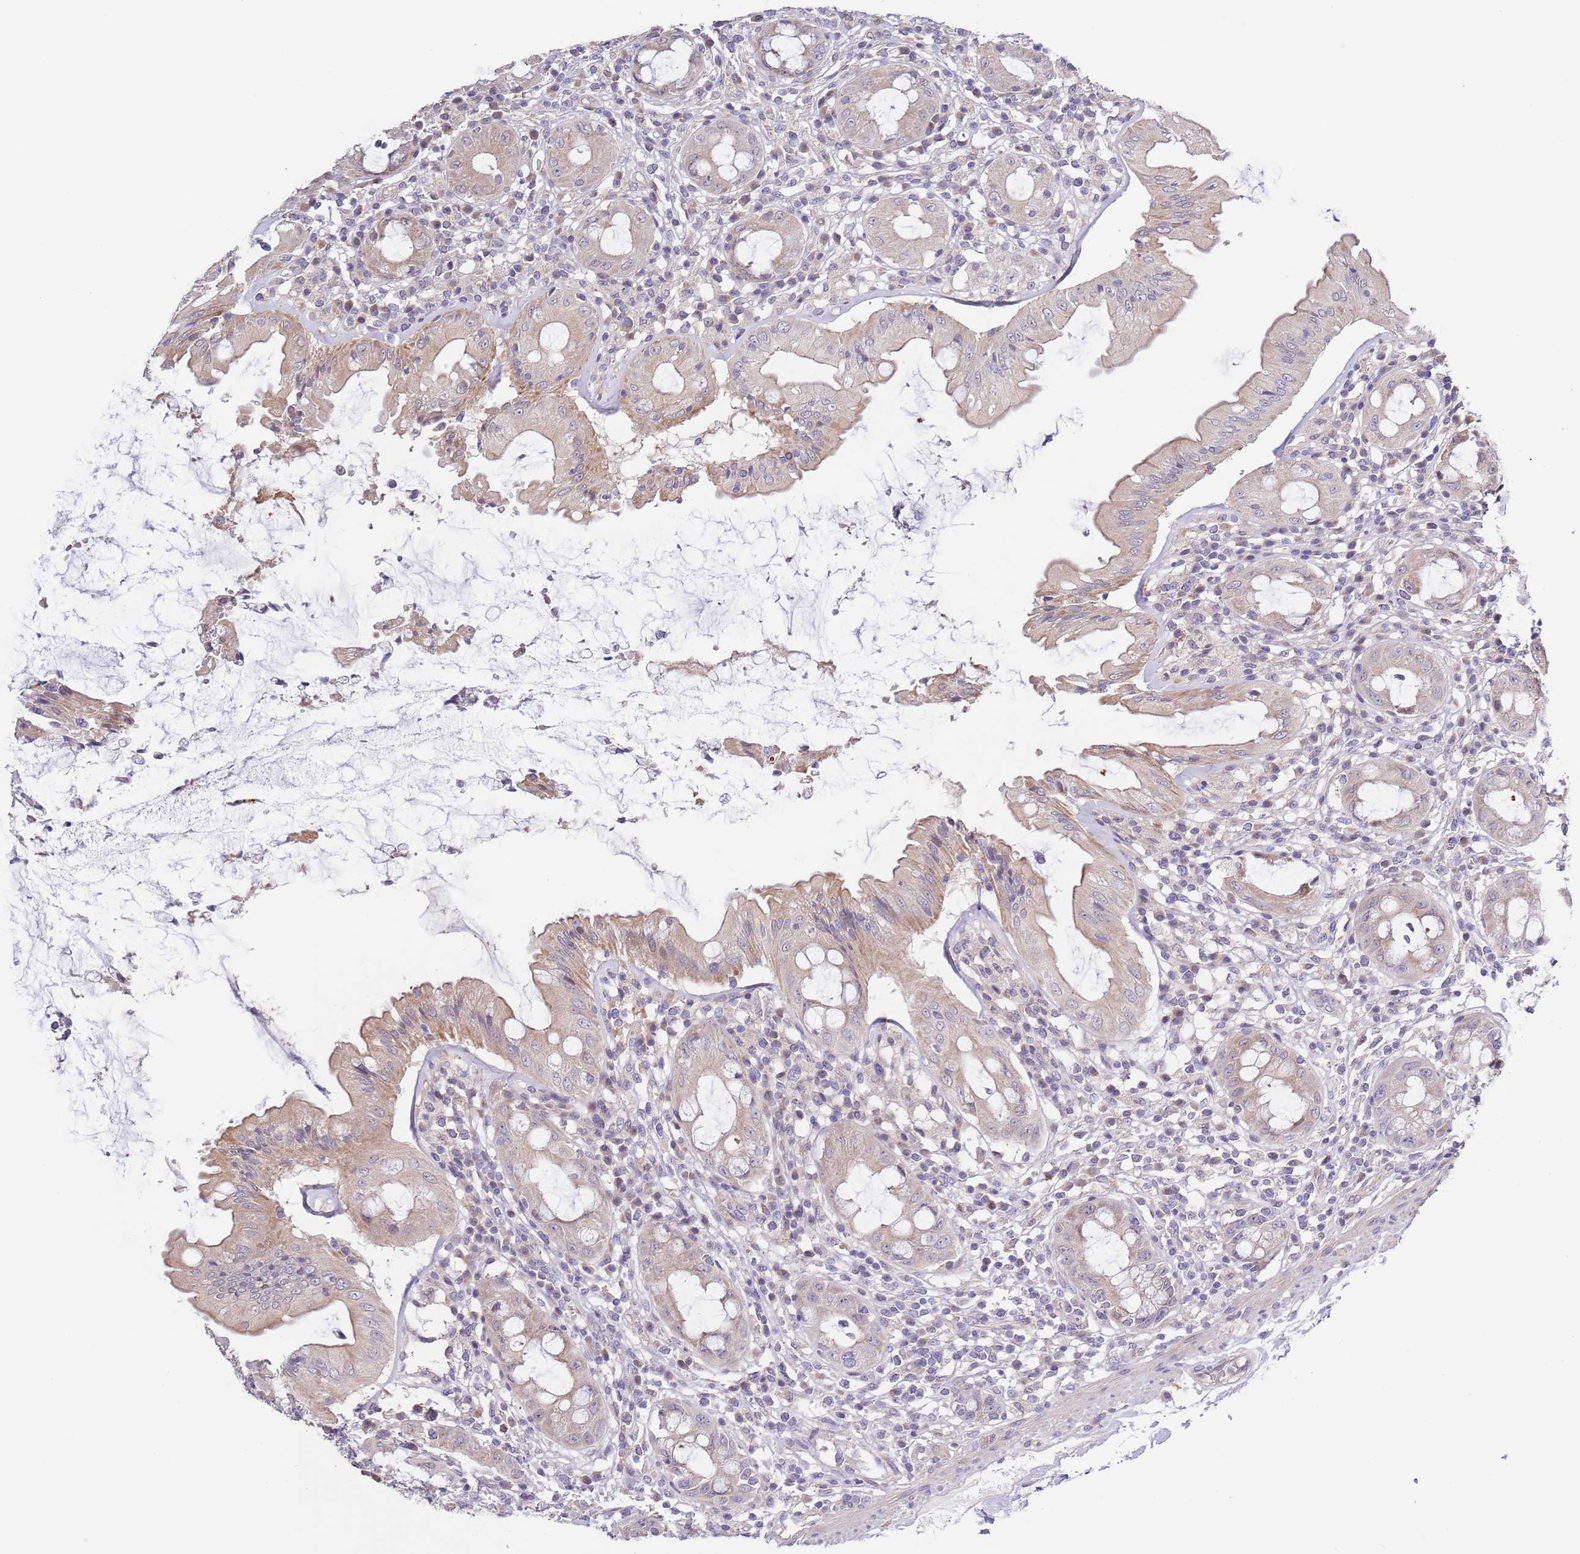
{"staining": {"intensity": "moderate", "quantity": ">75%", "location": "cytoplasmic/membranous"}, "tissue": "rectum", "cell_type": "Glandular cells", "image_type": "normal", "snomed": [{"axis": "morphology", "description": "Normal tissue, NOS"}, {"axis": "topography", "description": "Rectum"}], "caption": "The histopathology image reveals staining of unremarkable rectum, revealing moderate cytoplasmic/membranous protein expression (brown color) within glandular cells.", "gene": "LIPJ", "patient": {"sex": "female", "age": 57}}